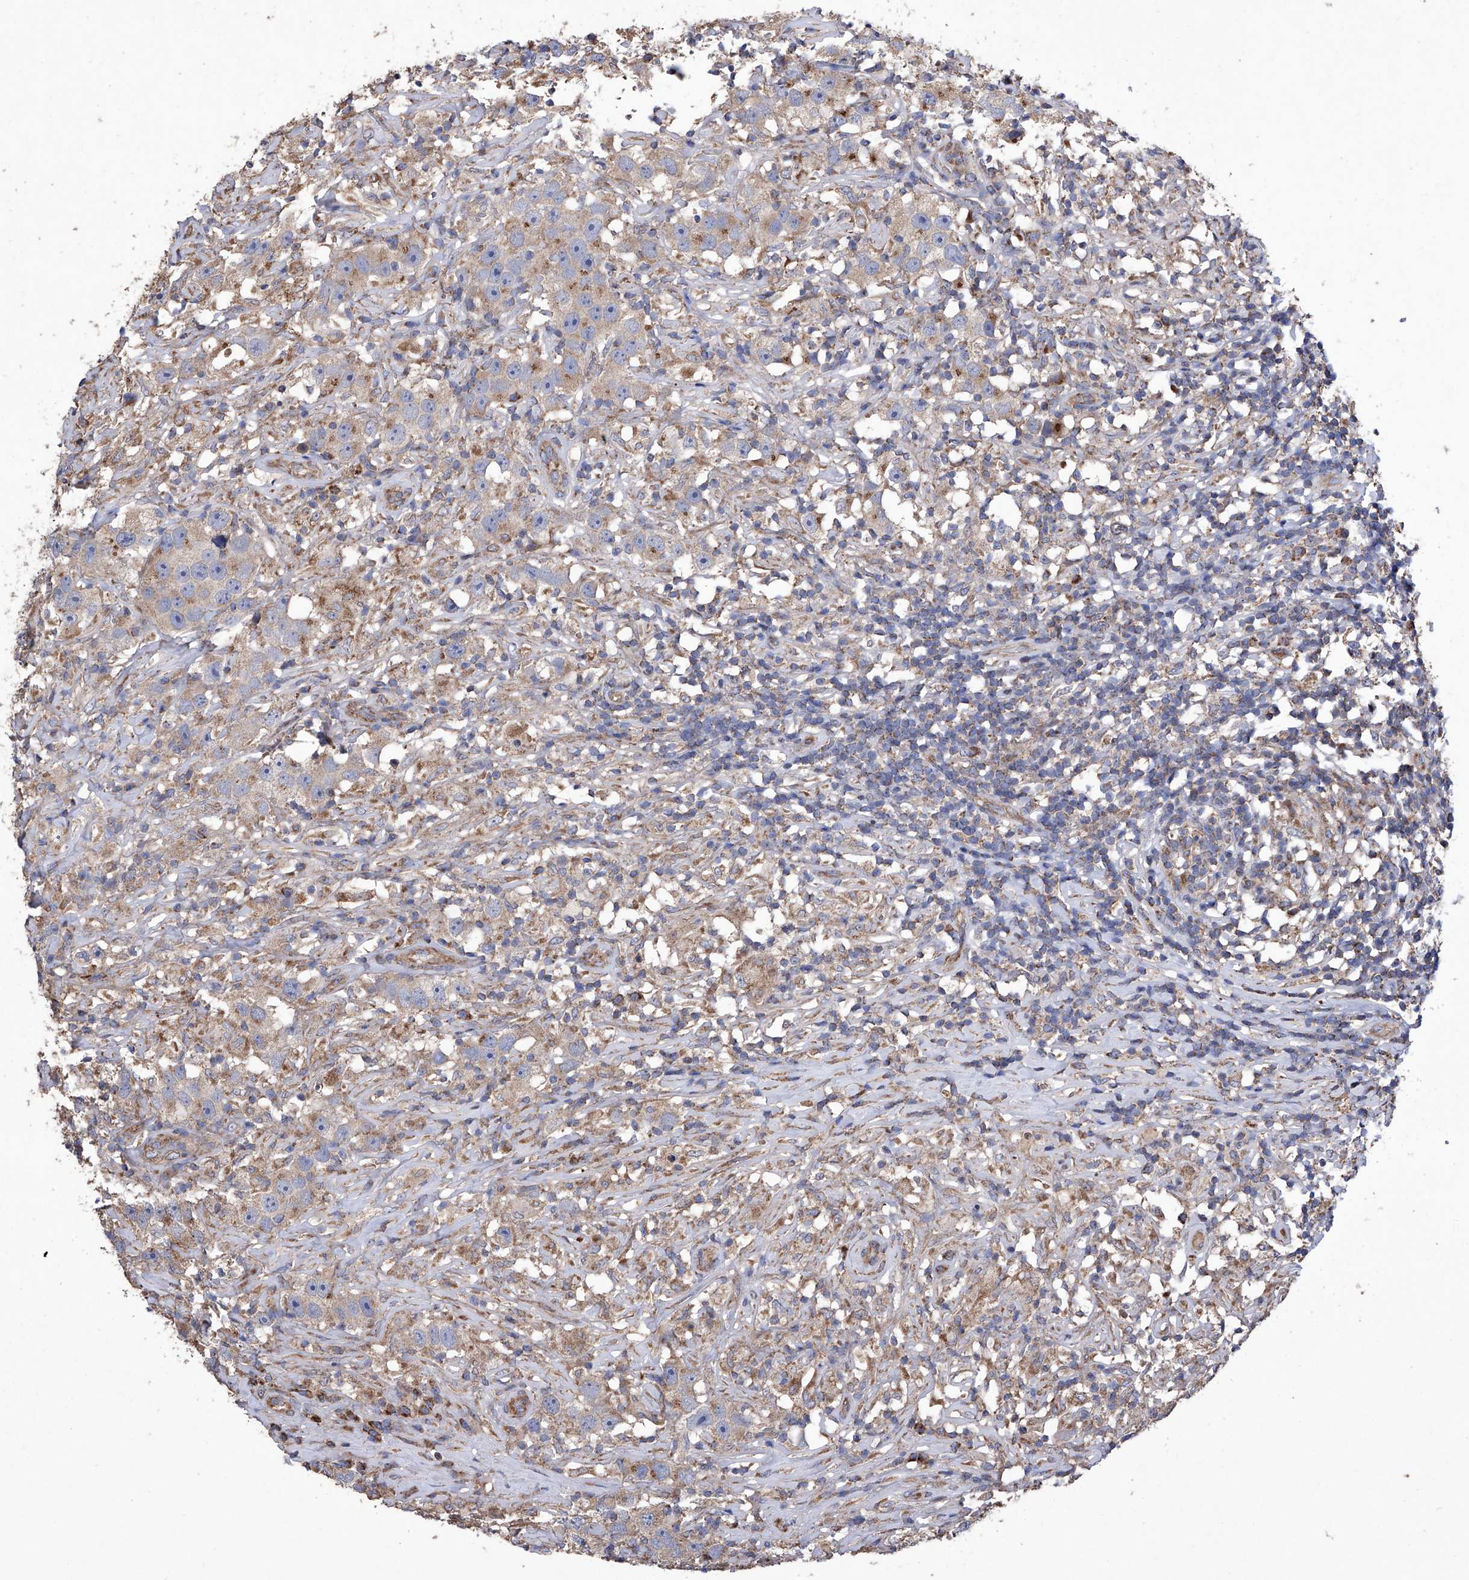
{"staining": {"intensity": "weak", "quantity": ">75%", "location": "cytoplasmic/membranous"}, "tissue": "testis cancer", "cell_type": "Tumor cells", "image_type": "cancer", "snomed": [{"axis": "morphology", "description": "Seminoma, NOS"}, {"axis": "topography", "description": "Testis"}], "caption": "Protein staining of testis cancer tissue reveals weak cytoplasmic/membranous expression in about >75% of tumor cells.", "gene": "EFCAB2", "patient": {"sex": "male", "age": 49}}